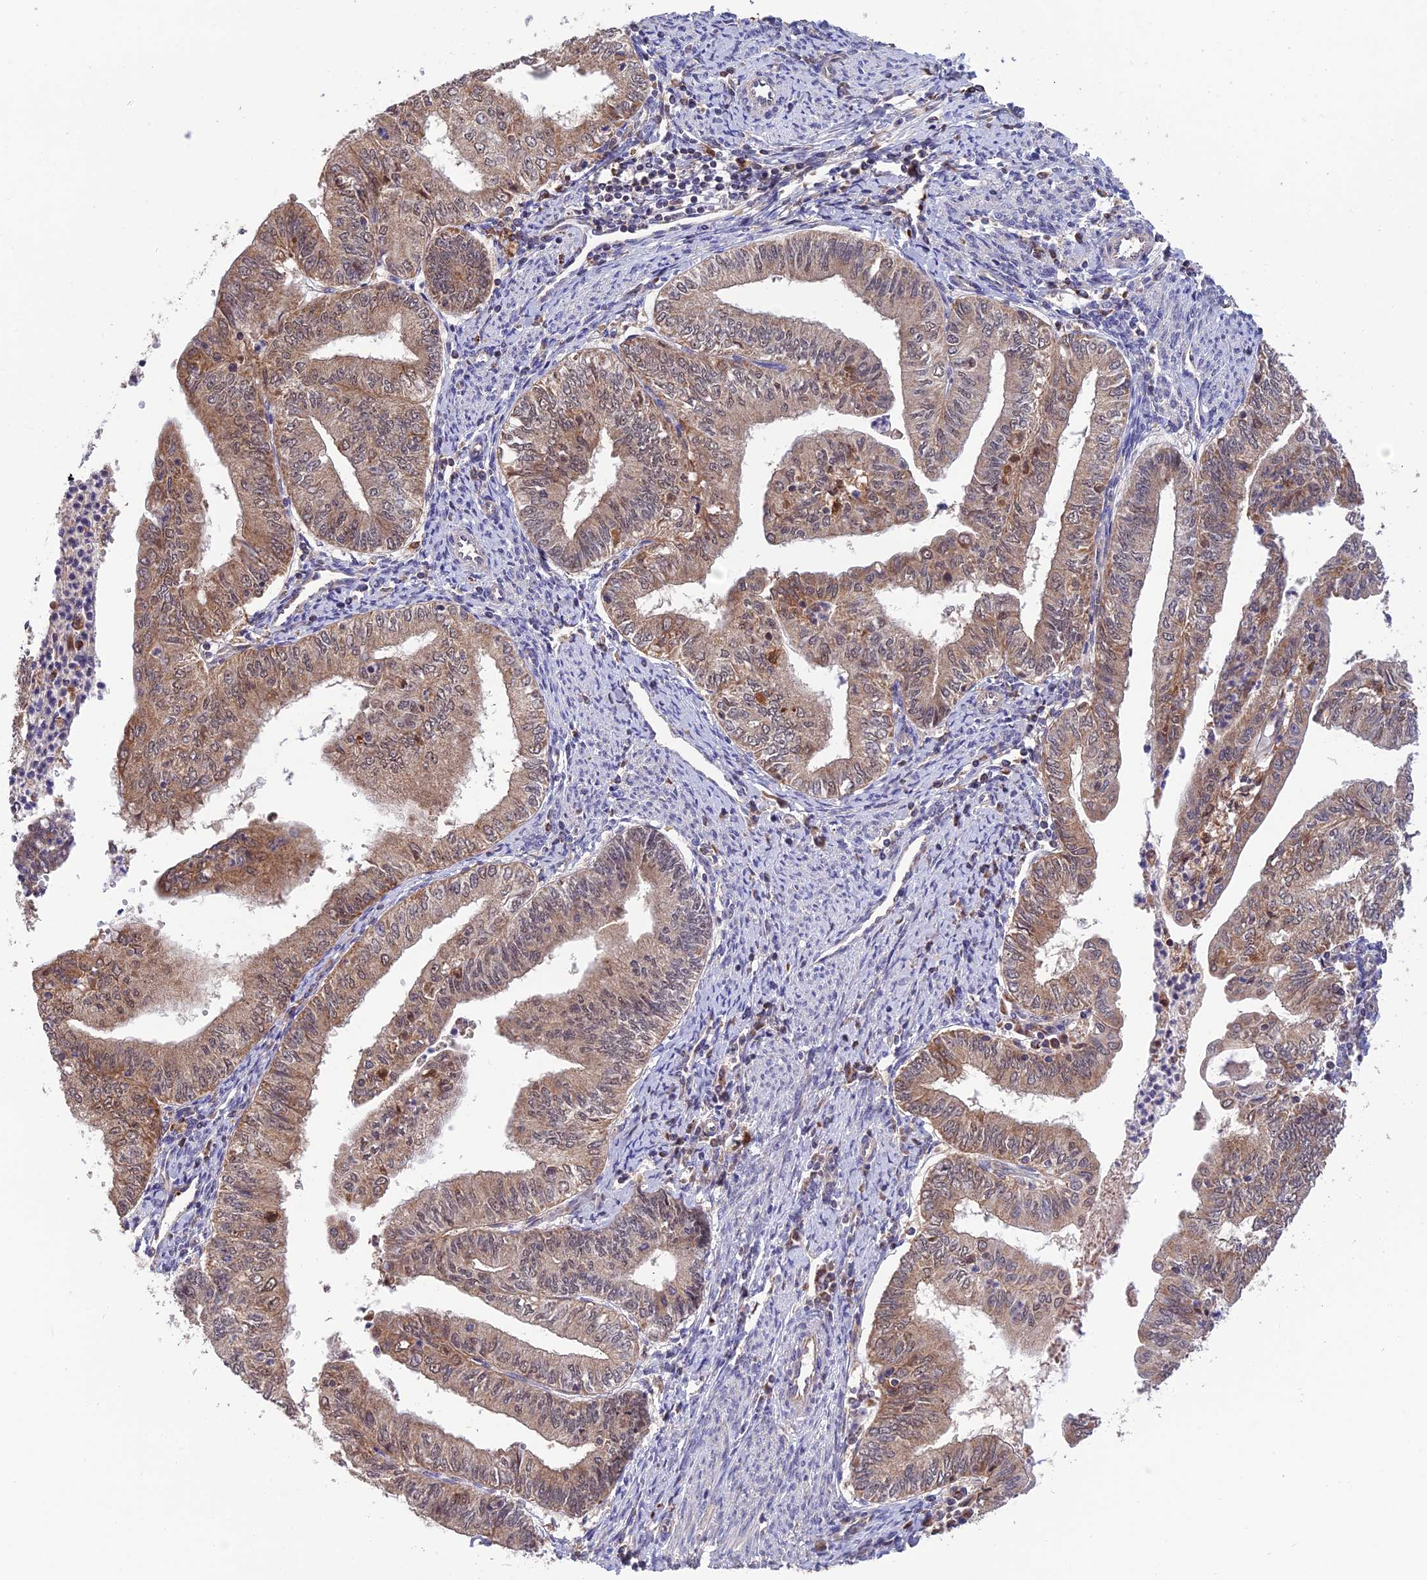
{"staining": {"intensity": "moderate", "quantity": "25%-75%", "location": "cytoplasmic/membranous"}, "tissue": "endometrial cancer", "cell_type": "Tumor cells", "image_type": "cancer", "snomed": [{"axis": "morphology", "description": "Adenocarcinoma, NOS"}, {"axis": "topography", "description": "Endometrium"}], "caption": "DAB immunohistochemical staining of adenocarcinoma (endometrial) shows moderate cytoplasmic/membranous protein staining in about 25%-75% of tumor cells.", "gene": "MNS1", "patient": {"sex": "female", "age": 66}}